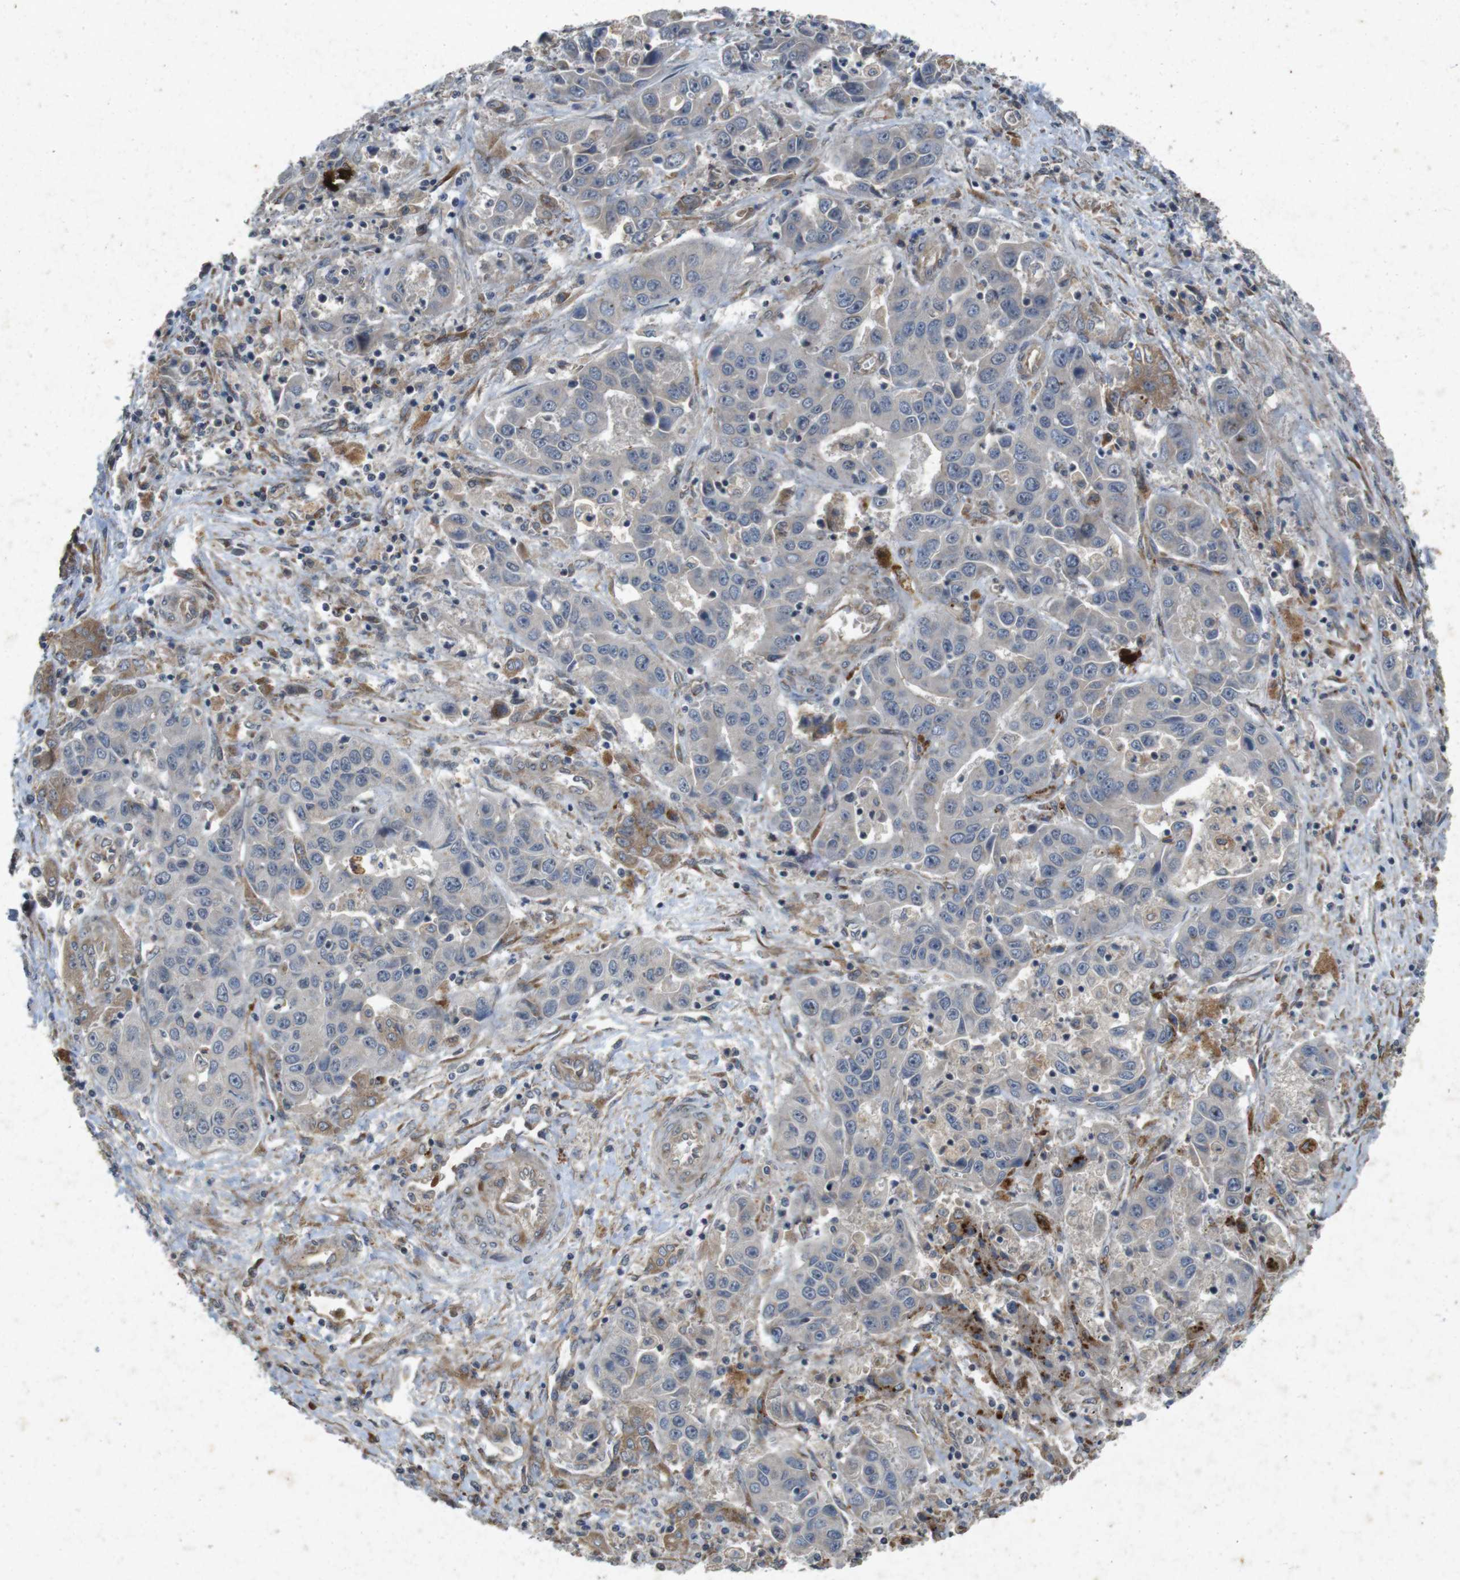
{"staining": {"intensity": "negative", "quantity": "none", "location": "none"}, "tissue": "liver cancer", "cell_type": "Tumor cells", "image_type": "cancer", "snomed": [{"axis": "morphology", "description": "Cholangiocarcinoma"}, {"axis": "topography", "description": "Liver"}], "caption": "This is a histopathology image of IHC staining of liver cholangiocarcinoma, which shows no staining in tumor cells.", "gene": "FLCN", "patient": {"sex": "female", "age": 52}}